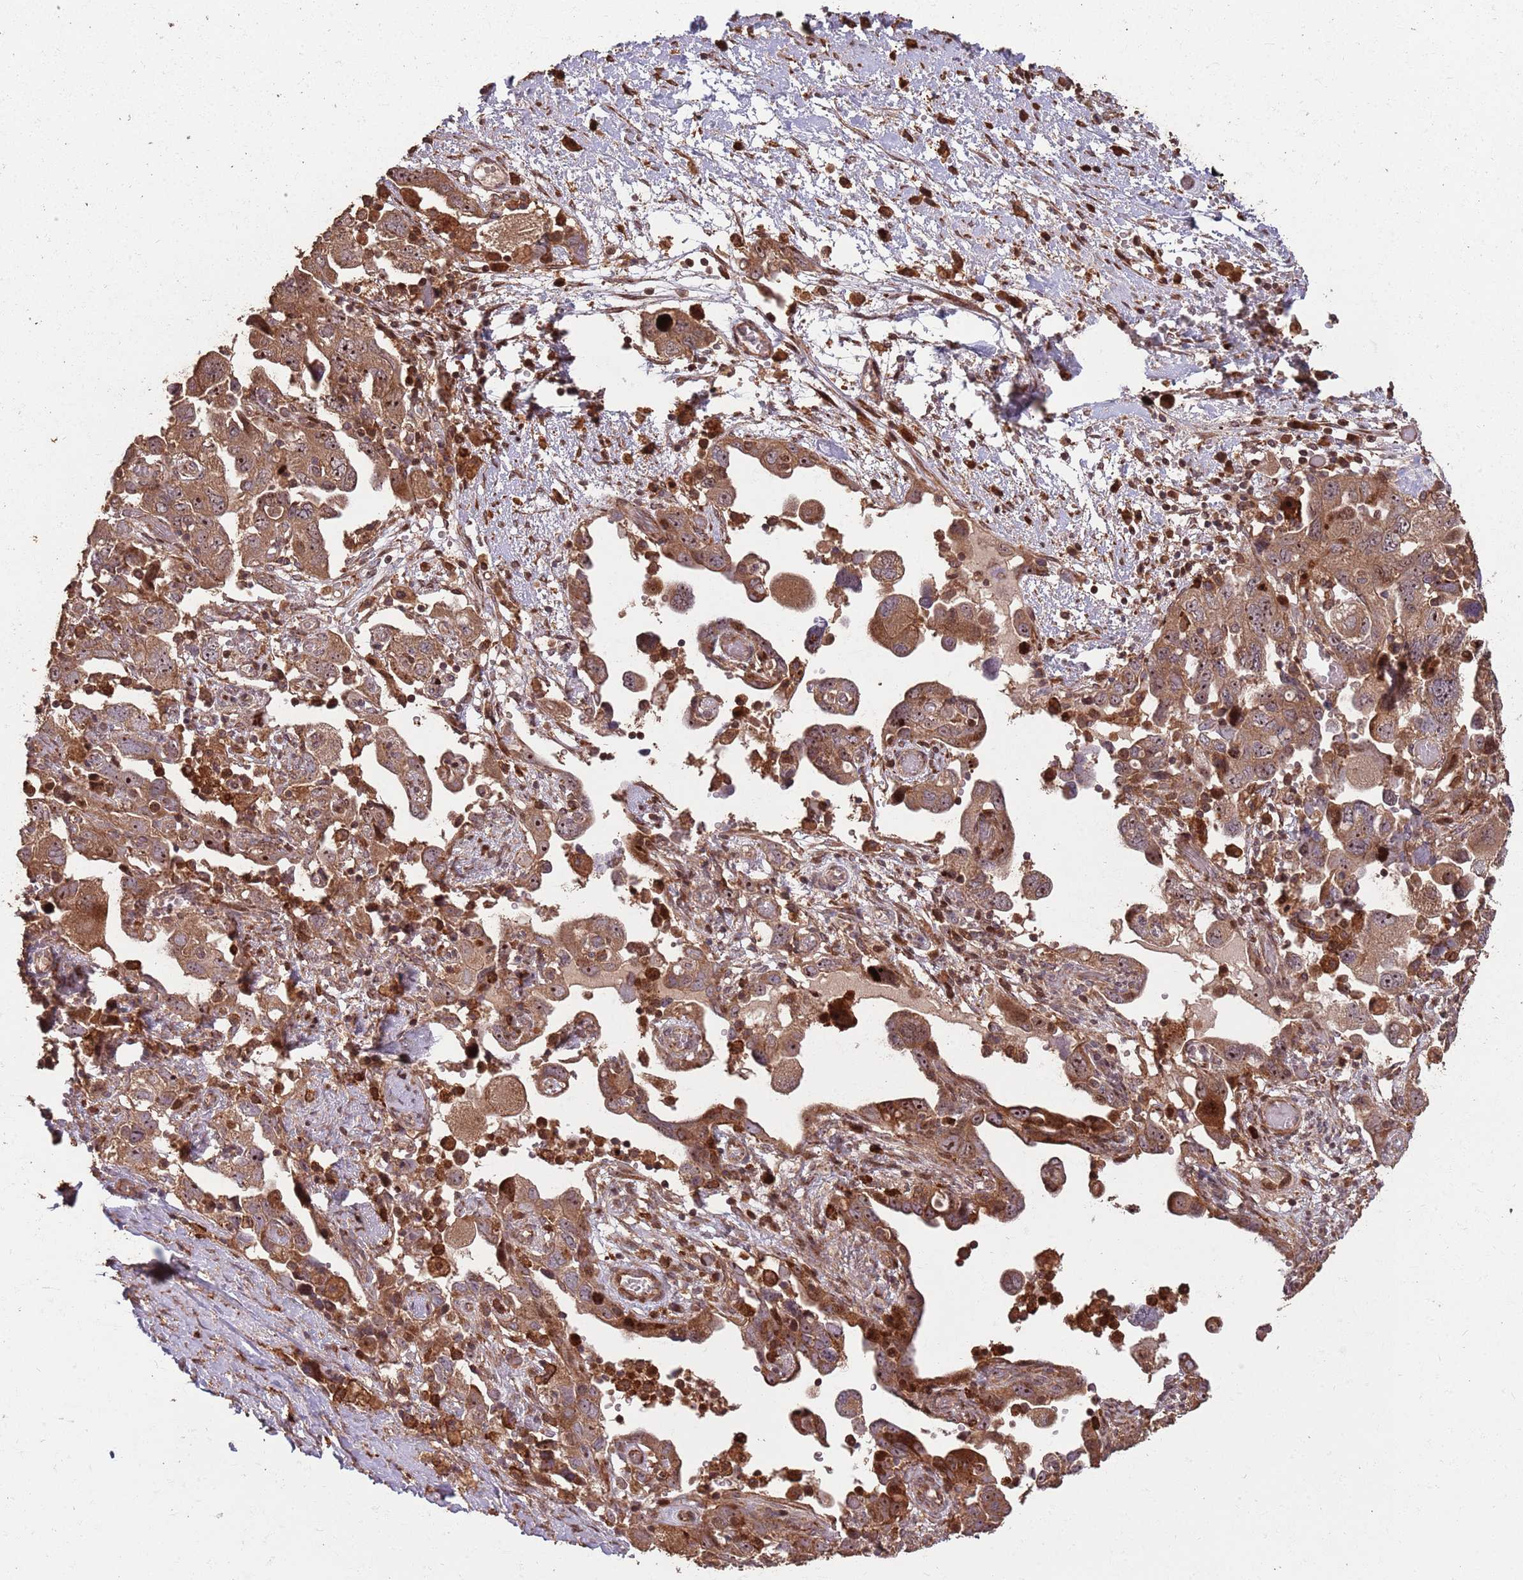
{"staining": {"intensity": "moderate", "quantity": ">75%", "location": "cytoplasmic/membranous,nuclear"}, "tissue": "ovarian cancer", "cell_type": "Tumor cells", "image_type": "cancer", "snomed": [{"axis": "morphology", "description": "Carcinoma, NOS"}, {"axis": "morphology", "description": "Cystadenocarcinoma, serous, NOS"}, {"axis": "topography", "description": "Ovary"}], "caption": "The photomicrograph exhibits a brown stain indicating the presence of a protein in the cytoplasmic/membranous and nuclear of tumor cells in carcinoma (ovarian). The protein of interest is stained brown, and the nuclei are stained in blue (DAB IHC with brightfield microscopy, high magnification).", "gene": "ZNF428", "patient": {"sex": "female", "age": 69}}